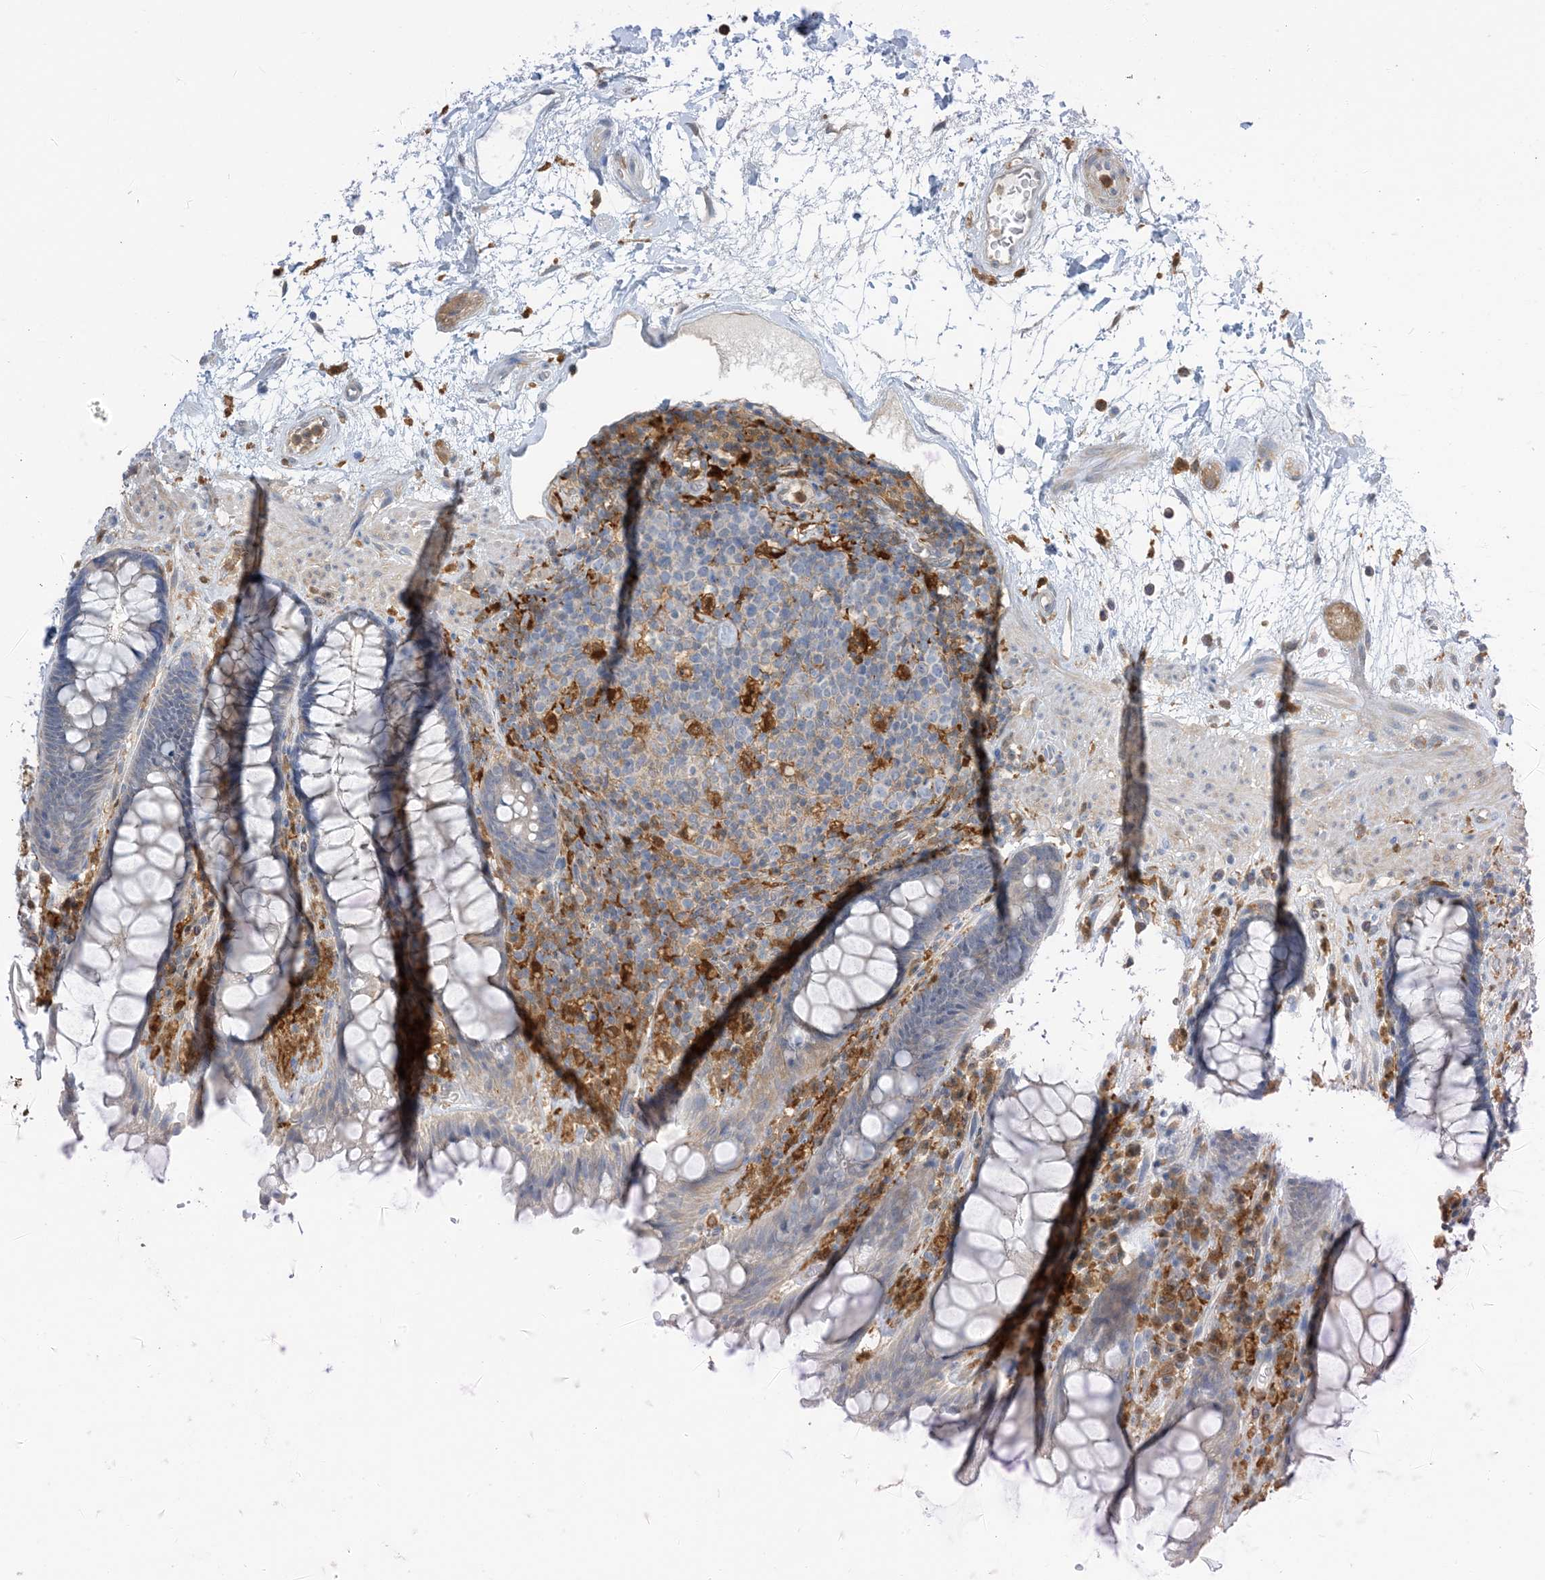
{"staining": {"intensity": "weak", "quantity": "<25%", "location": "cytoplasmic/membranous"}, "tissue": "rectum", "cell_type": "Glandular cells", "image_type": "normal", "snomed": [{"axis": "morphology", "description": "Normal tissue, NOS"}, {"axis": "topography", "description": "Rectum"}], "caption": "Glandular cells are negative for brown protein staining in normal rectum. (Stains: DAB IHC with hematoxylin counter stain, Microscopy: brightfield microscopy at high magnification).", "gene": "NAGK", "patient": {"sex": "male", "age": 64}}